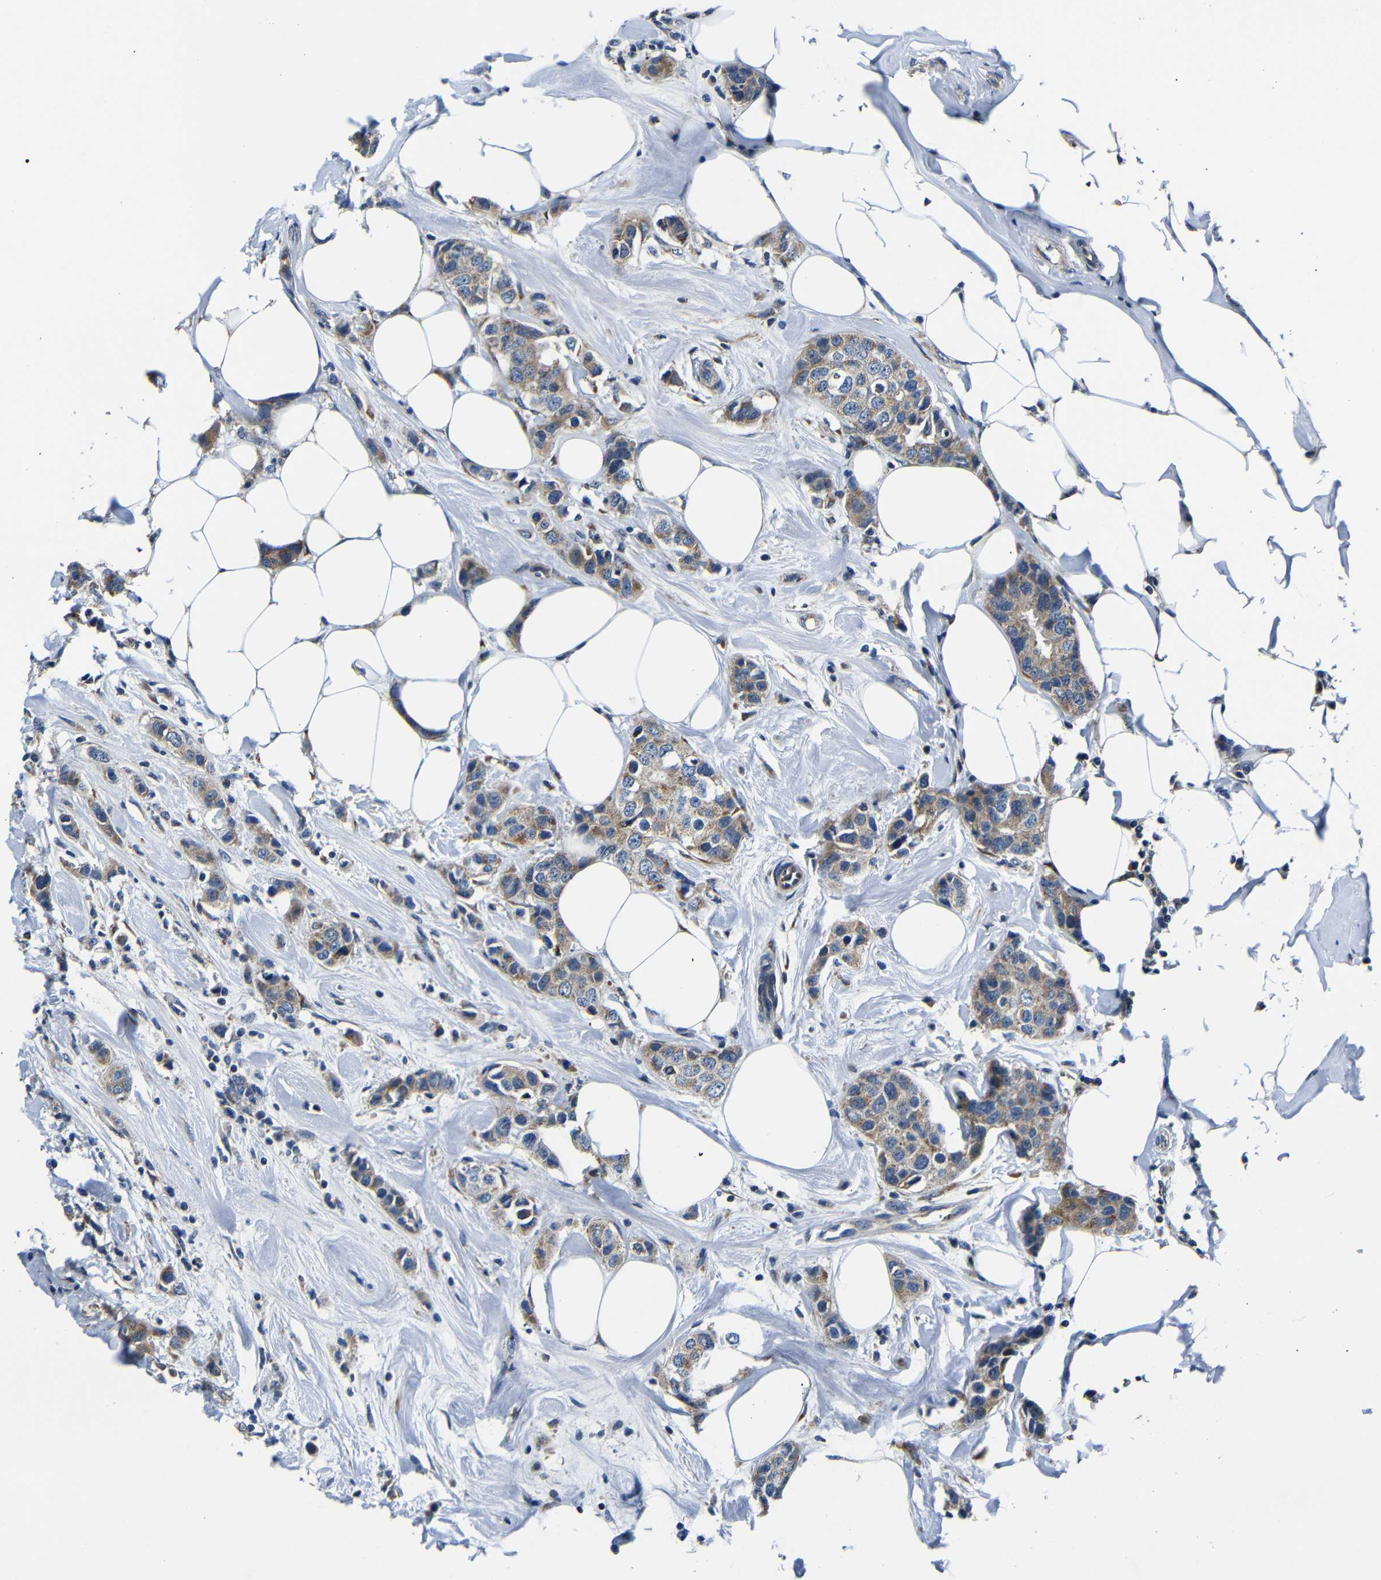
{"staining": {"intensity": "moderate", "quantity": ">75%", "location": "cytoplasmic/membranous"}, "tissue": "breast cancer", "cell_type": "Tumor cells", "image_type": "cancer", "snomed": [{"axis": "morphology", "description": "Normal tissue, NOS"}, {"axis": "morphology", "description": "Duct carcinoma"}, {"axis": "topography", "description": "Breast"}], "caption": "This histopathology image displays immunohistochemistry staining of human intraductal carcinoma (breast), with medium moderate cytoplasmic/membranous expression in about >75% of tumor cells.", "gene": "FKBP14", "patient": {"sex": "female", "age": 50}}